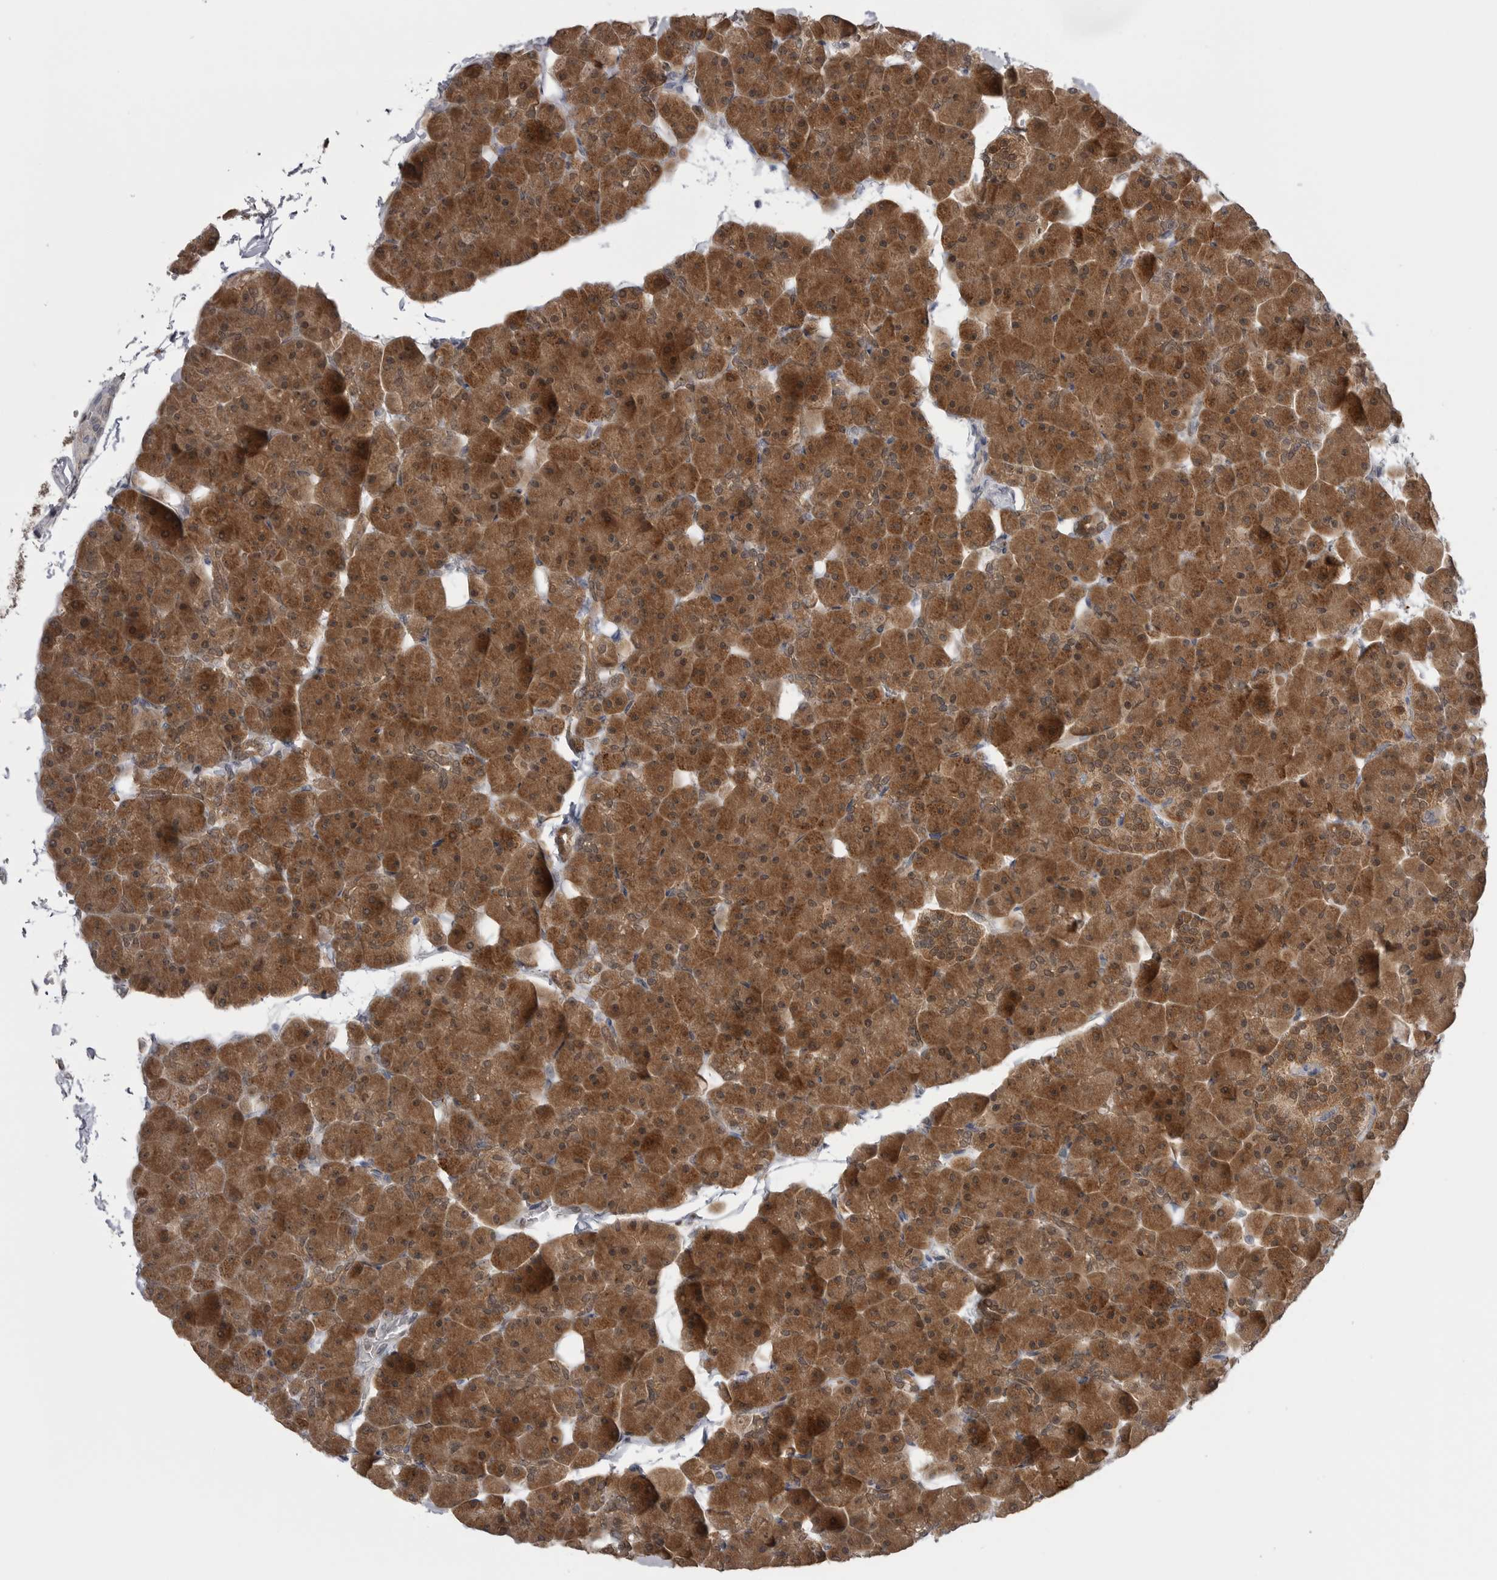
{"staining": {"intensity": "strong", "quantity": ">75%", "location": "cytoplasmic/membranous,nuclear"}, "tissue": "pancreas", "cell_type": "Exocrine glandular cells", "image_type": "normal", "snomed": [{"axis": "morphology", "description": "Normal tissue, NOS"}, {"axis": "topography", "description": "Pancreas"}], "caption": "A high amount of strong cytoplasmic/membranous,nuclear positivity is identified in about >75% of exocrine glandular cells in unremarkable pancreas. The staining was performed using DAB (3,3'-diaminobenzidine) to visualize the protein expression in brown, while the nuclei were stained in blue with hematoxylin (Magnification: 20x).", "gene": "MAPK13", "patient": {"sex": "male", "age": 35}}